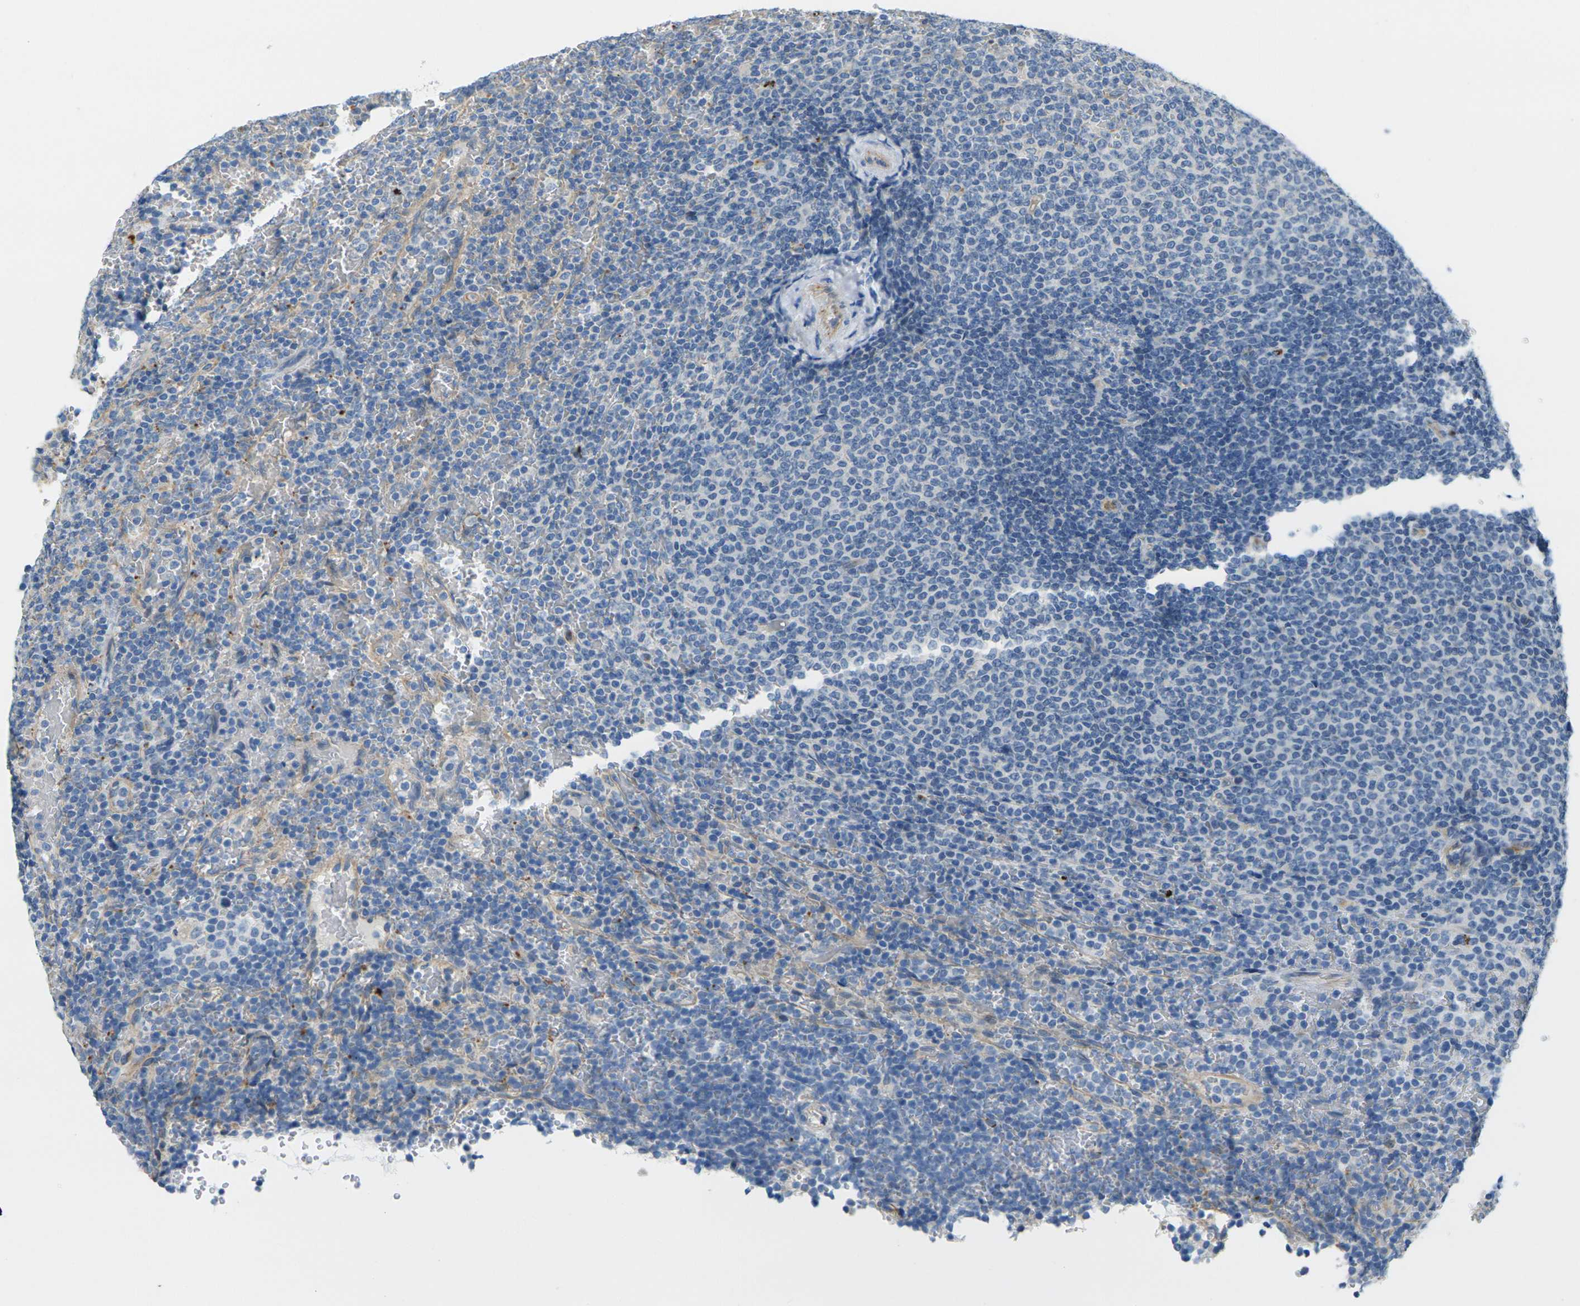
{"staining": {"intensity": "negative", "quantity": "none", "location": "none"}, "tissue": "lymphoma", "cell_type": "Tumor cells", "image_type": "cancer", "snomed": [{"axis": "morphology", "description": "Malignant lymphoma, non-Hodgkin's type, Low grade"}, {"axis": "topography", "description": "Spleen"}], "caption": "This is a image of IHC staining of lymphoma, which shows no staining in tumor cells.", "gene": "CYP2C8", "patient": {"sex": "female", "age": 77}}